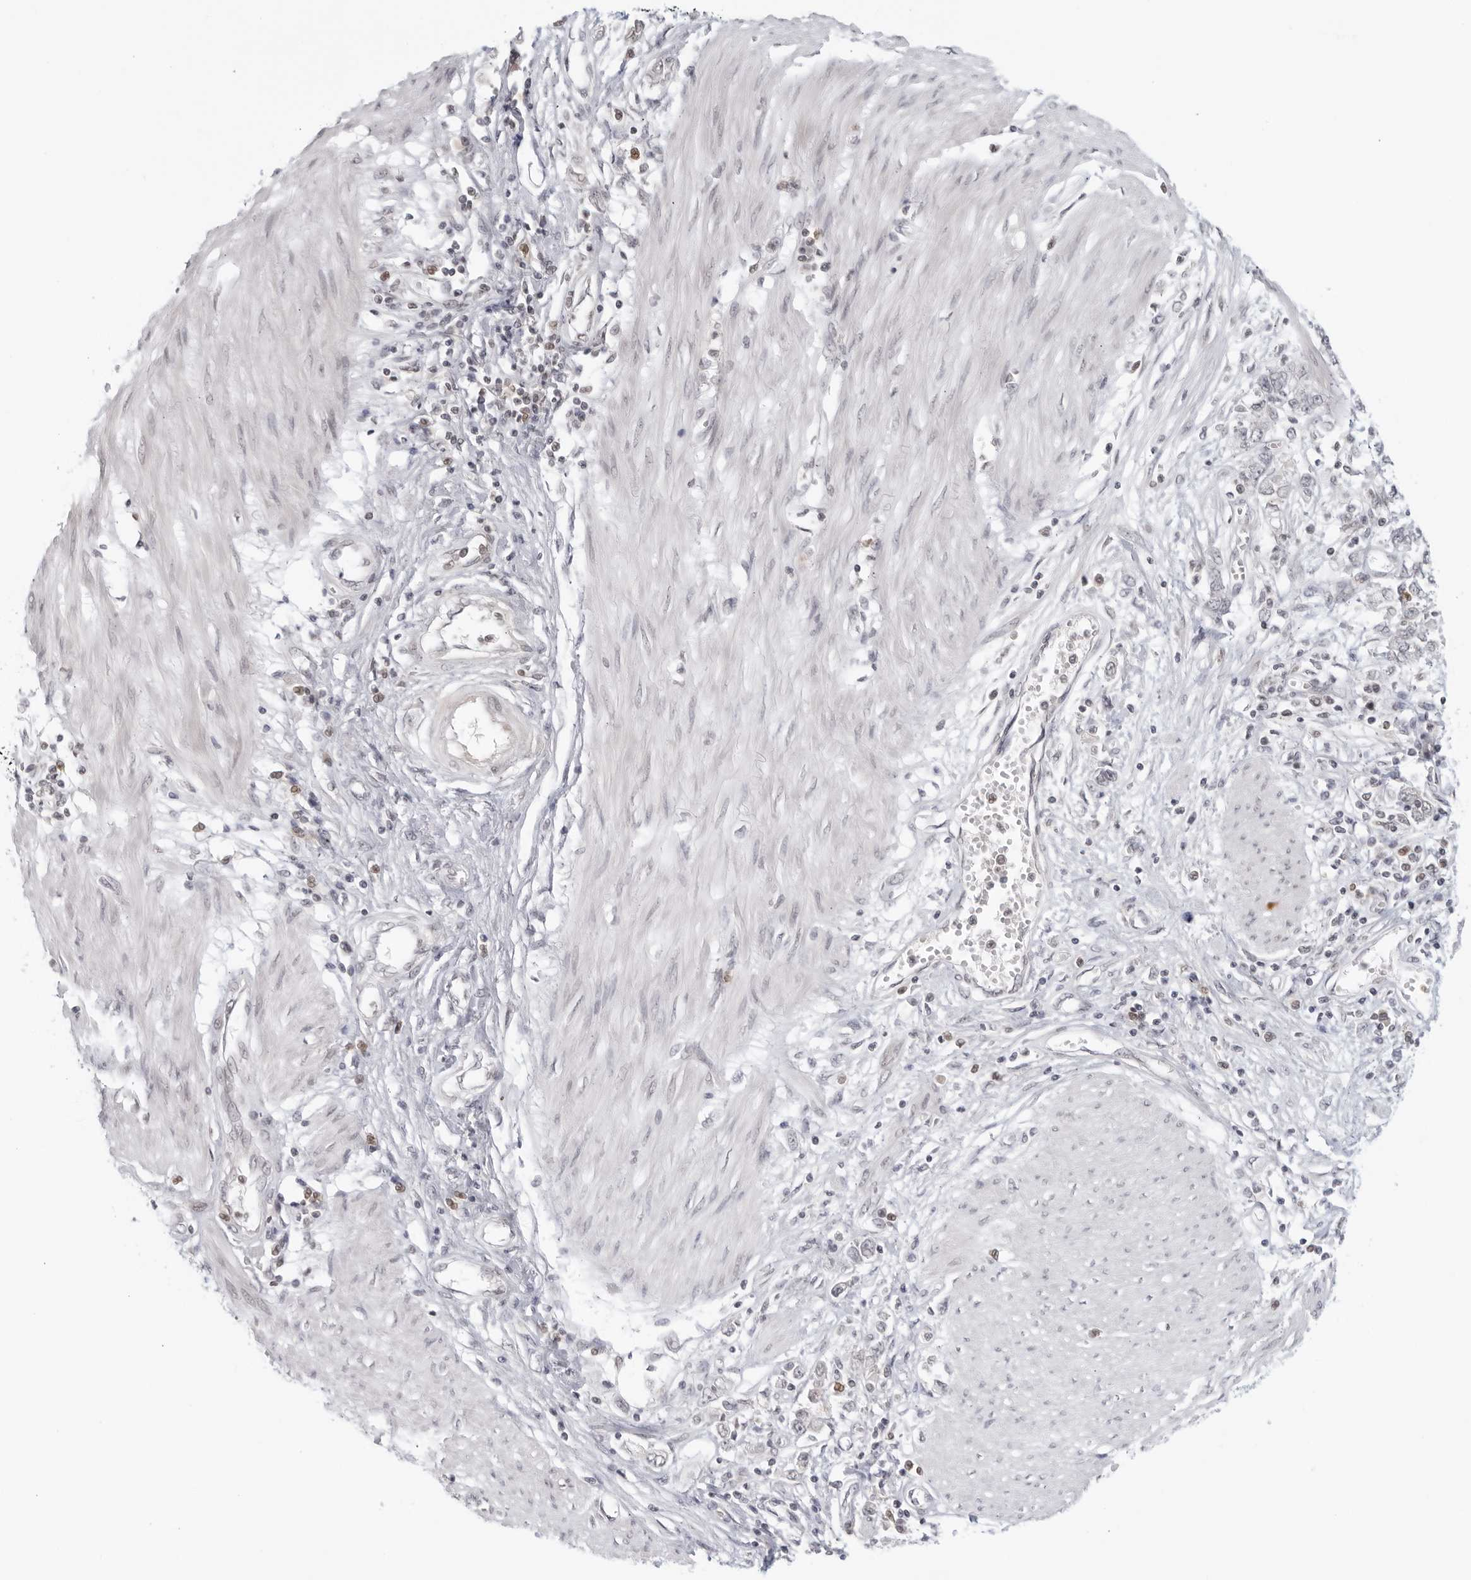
{"staining": {"intensity": "negative", "quantity": "none", "location": "none"}, "tissue": "stomach cancer", "cell_type": "Tumor cells", "image_type": "cancer", "snomed": [{"axis": "morphology", "description": "Adenocarcinoma, NOS"}, {"axis": "topography", "description": "Stomach"}], "caption": "IHC micrograph of human adenocarcinoma (stomach) stained for a protein (brown), which shows no expression in tumor cells.", "gene": "RAB11FIP3", "patient": {"sex": "female", "age": 76}}